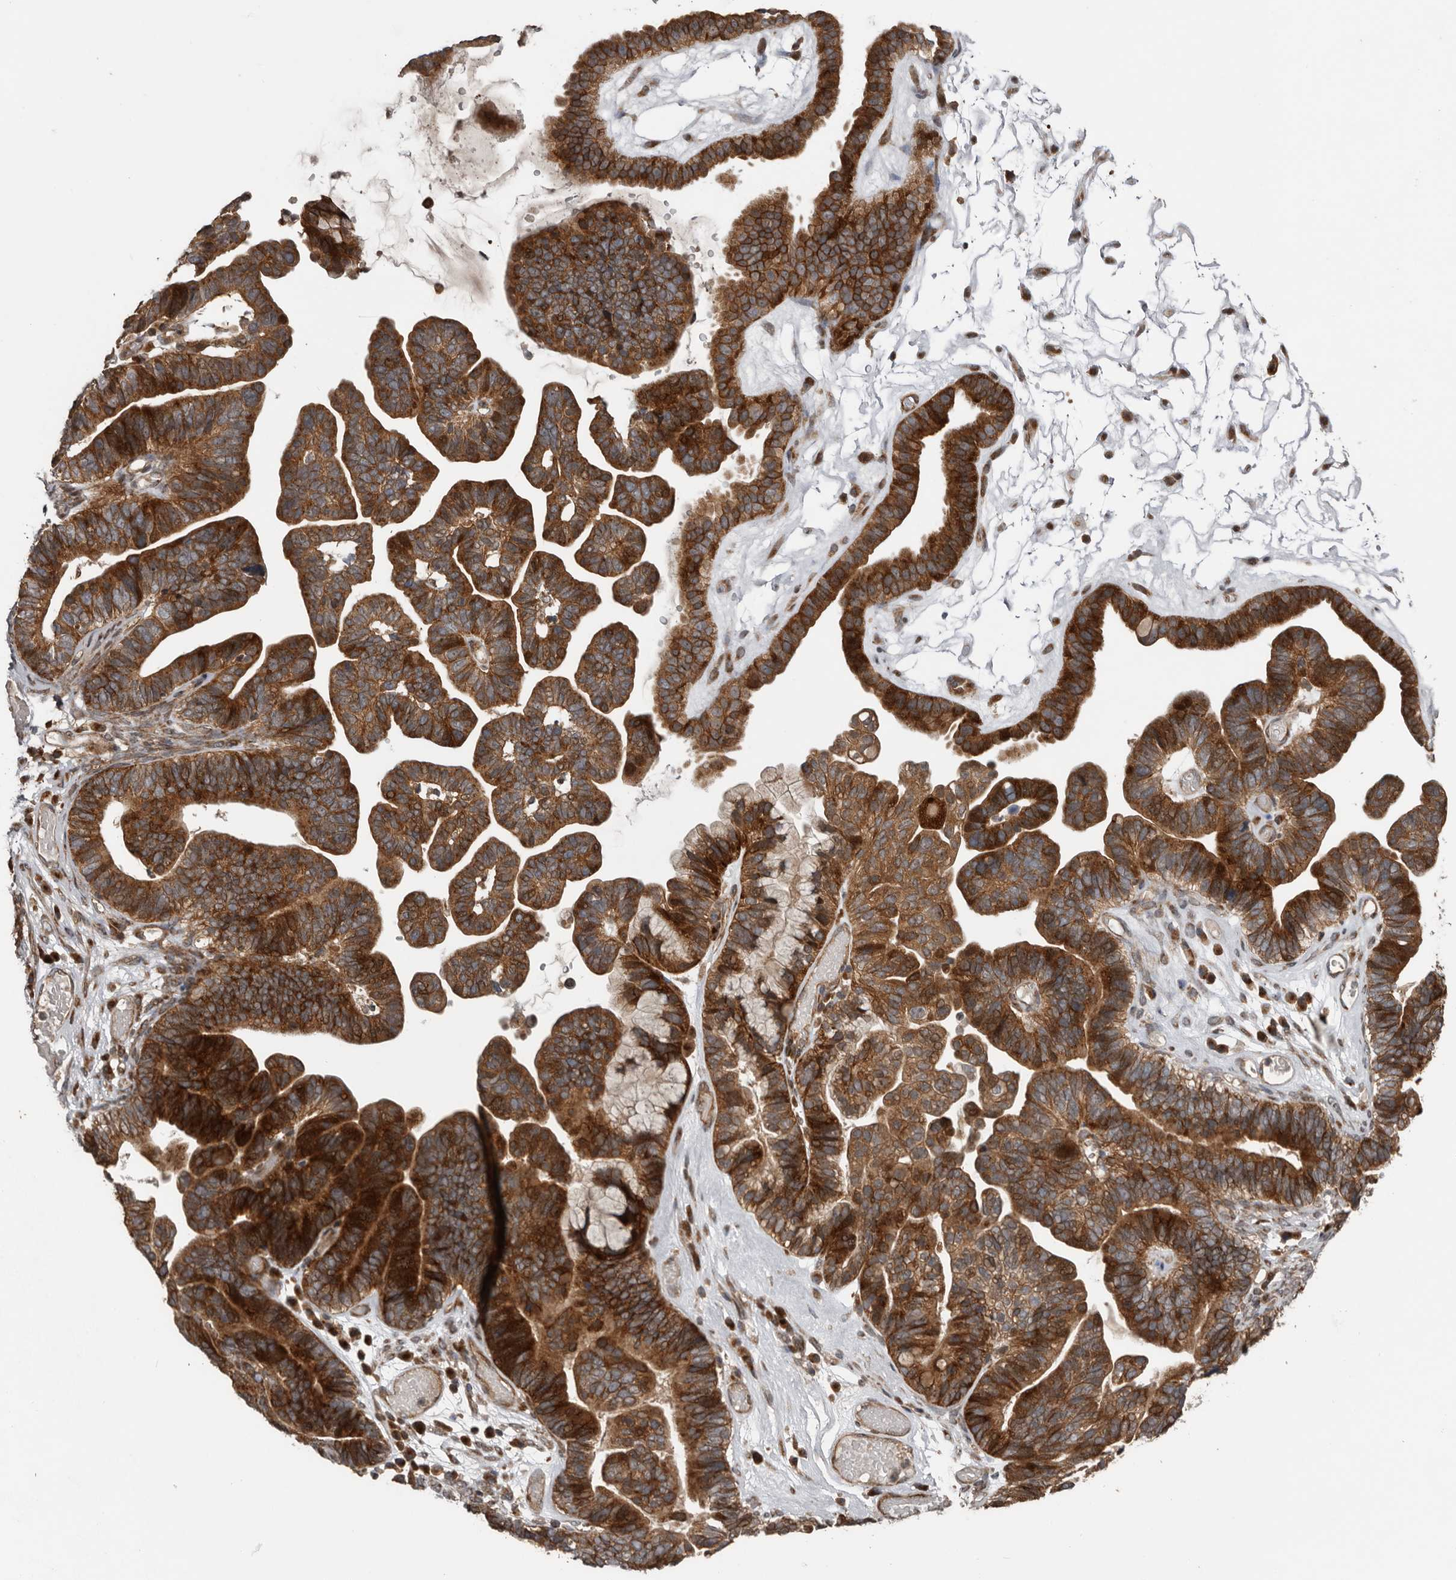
{"staining": {"intensity": "strong", "quantity": ">75%", "location": "cytoplasmic/membranous"}, "tissue": "ovarian cancer", "cell_type": "Tumor cells", "image_type": "cancer", "snomed": [{"axis": "morphology", "description": "Cystadenocarcinoma, serous, NOS"}, {"axis": "topography", "description": "Ovary"}], "caption": "Serous cystadenocarcinoma (ovarian) tissue demonstrates strong cytoplasmic/membranous staining in approximately >75% of tumor cells, visualized by immunohistochemistry. Ihc stains the protein of interest in brown and the nuclei are stained blue.", "gene": "CCDC190", "patient": {"sex": "female", "age": 56}}